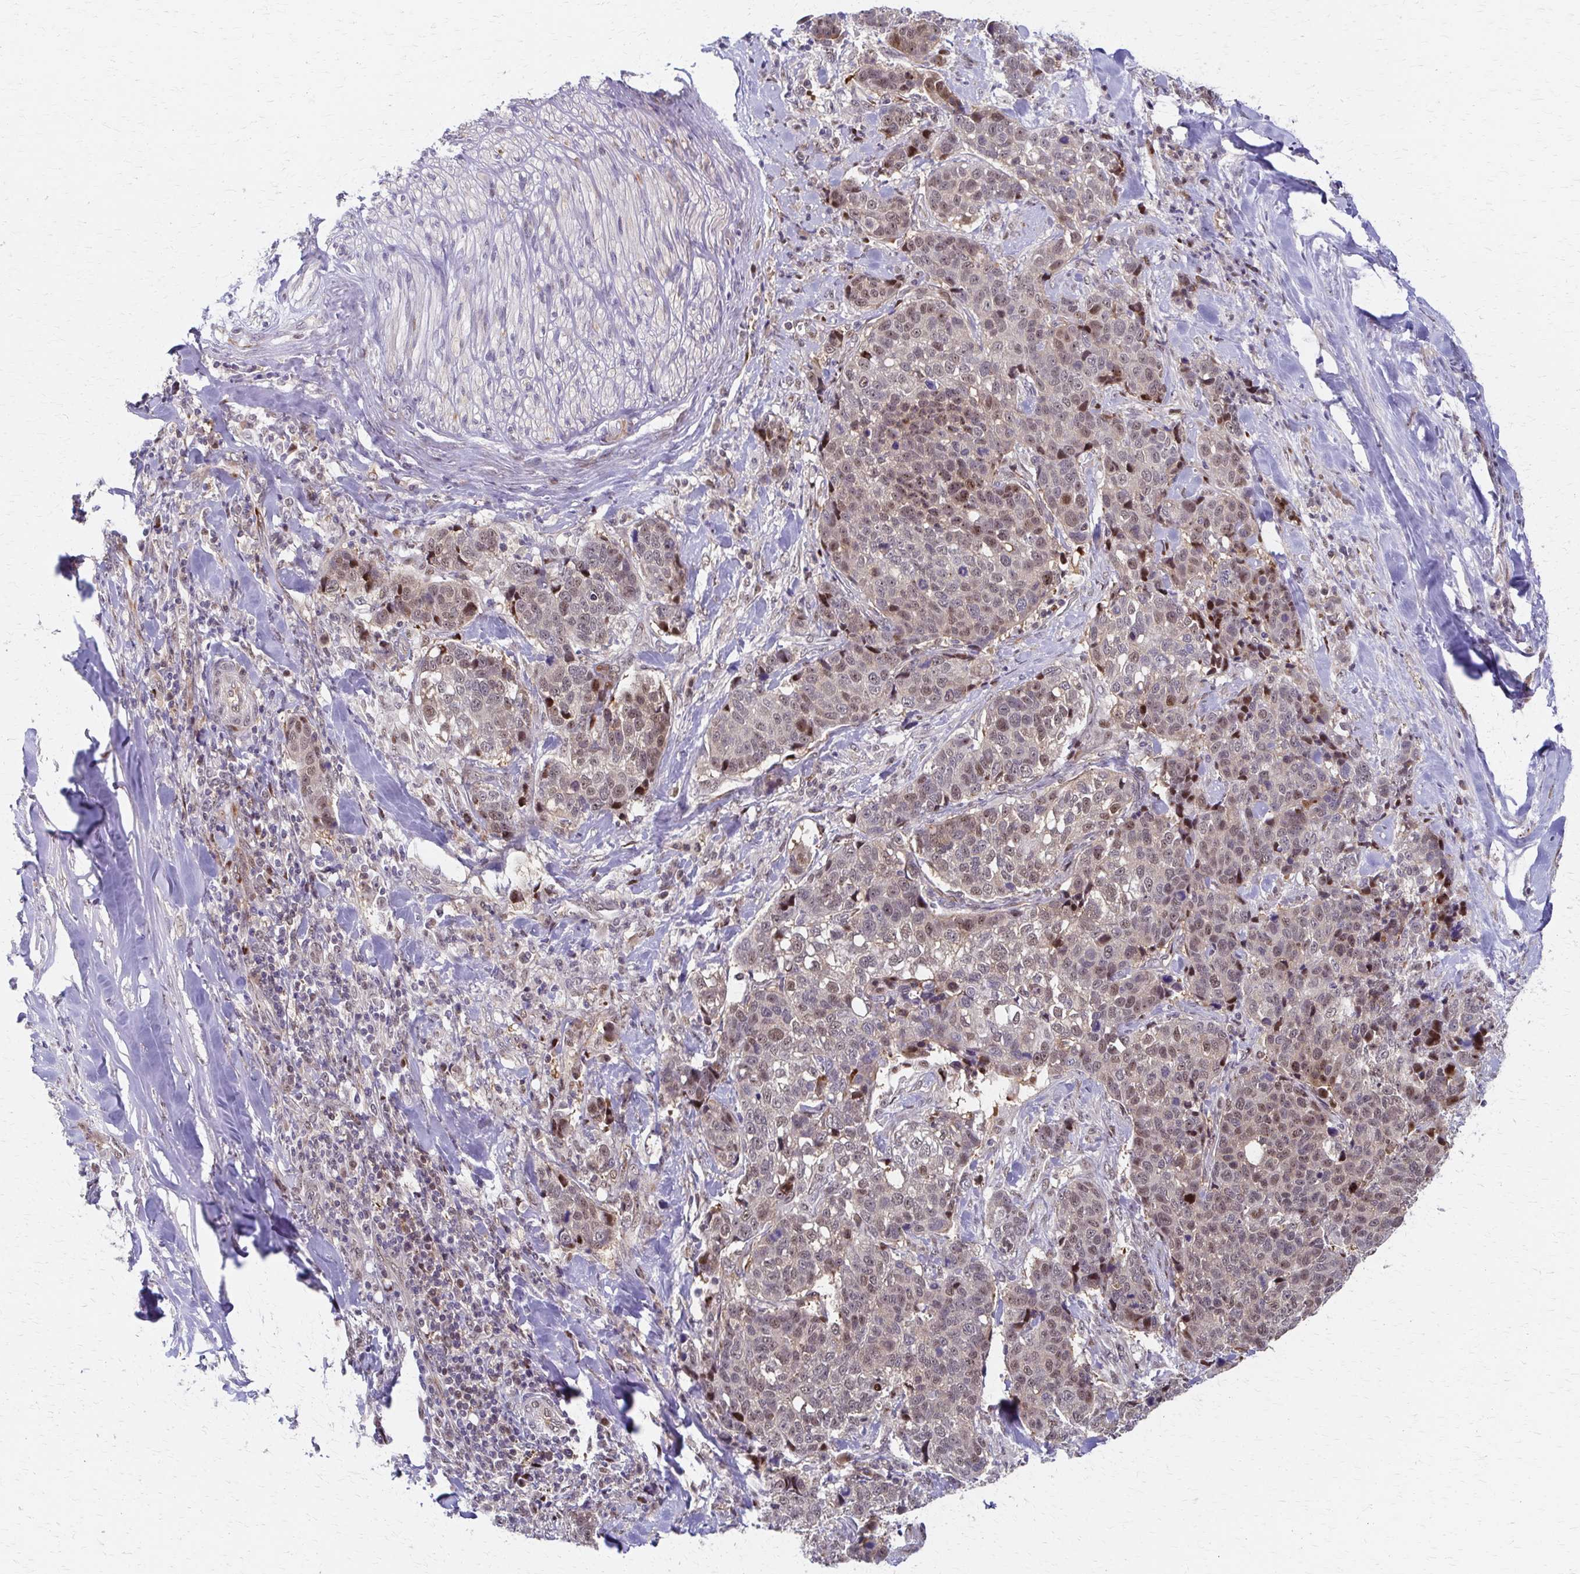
{"staining": {"intensity": "weak", "quantity": ">75%", "location": "nuclear"}, "tissue": "lung cancer", "cell_type": "Tumor cells", "image_type": "cancer", "snomed": [{"axis": "morphology", "description": "Squamous cell carcinoma, NOS"}, {"axis": "topography", "description": "Lymph node"}, {"axis": "topography", "description": "Lung"}], "caption": "Human squamous cell carcinoma (lung) stained with a protein marker displays weak staining in tumor cells.", "gene": "PSMD7", "patient": {"sex": "male", "age": 61}}